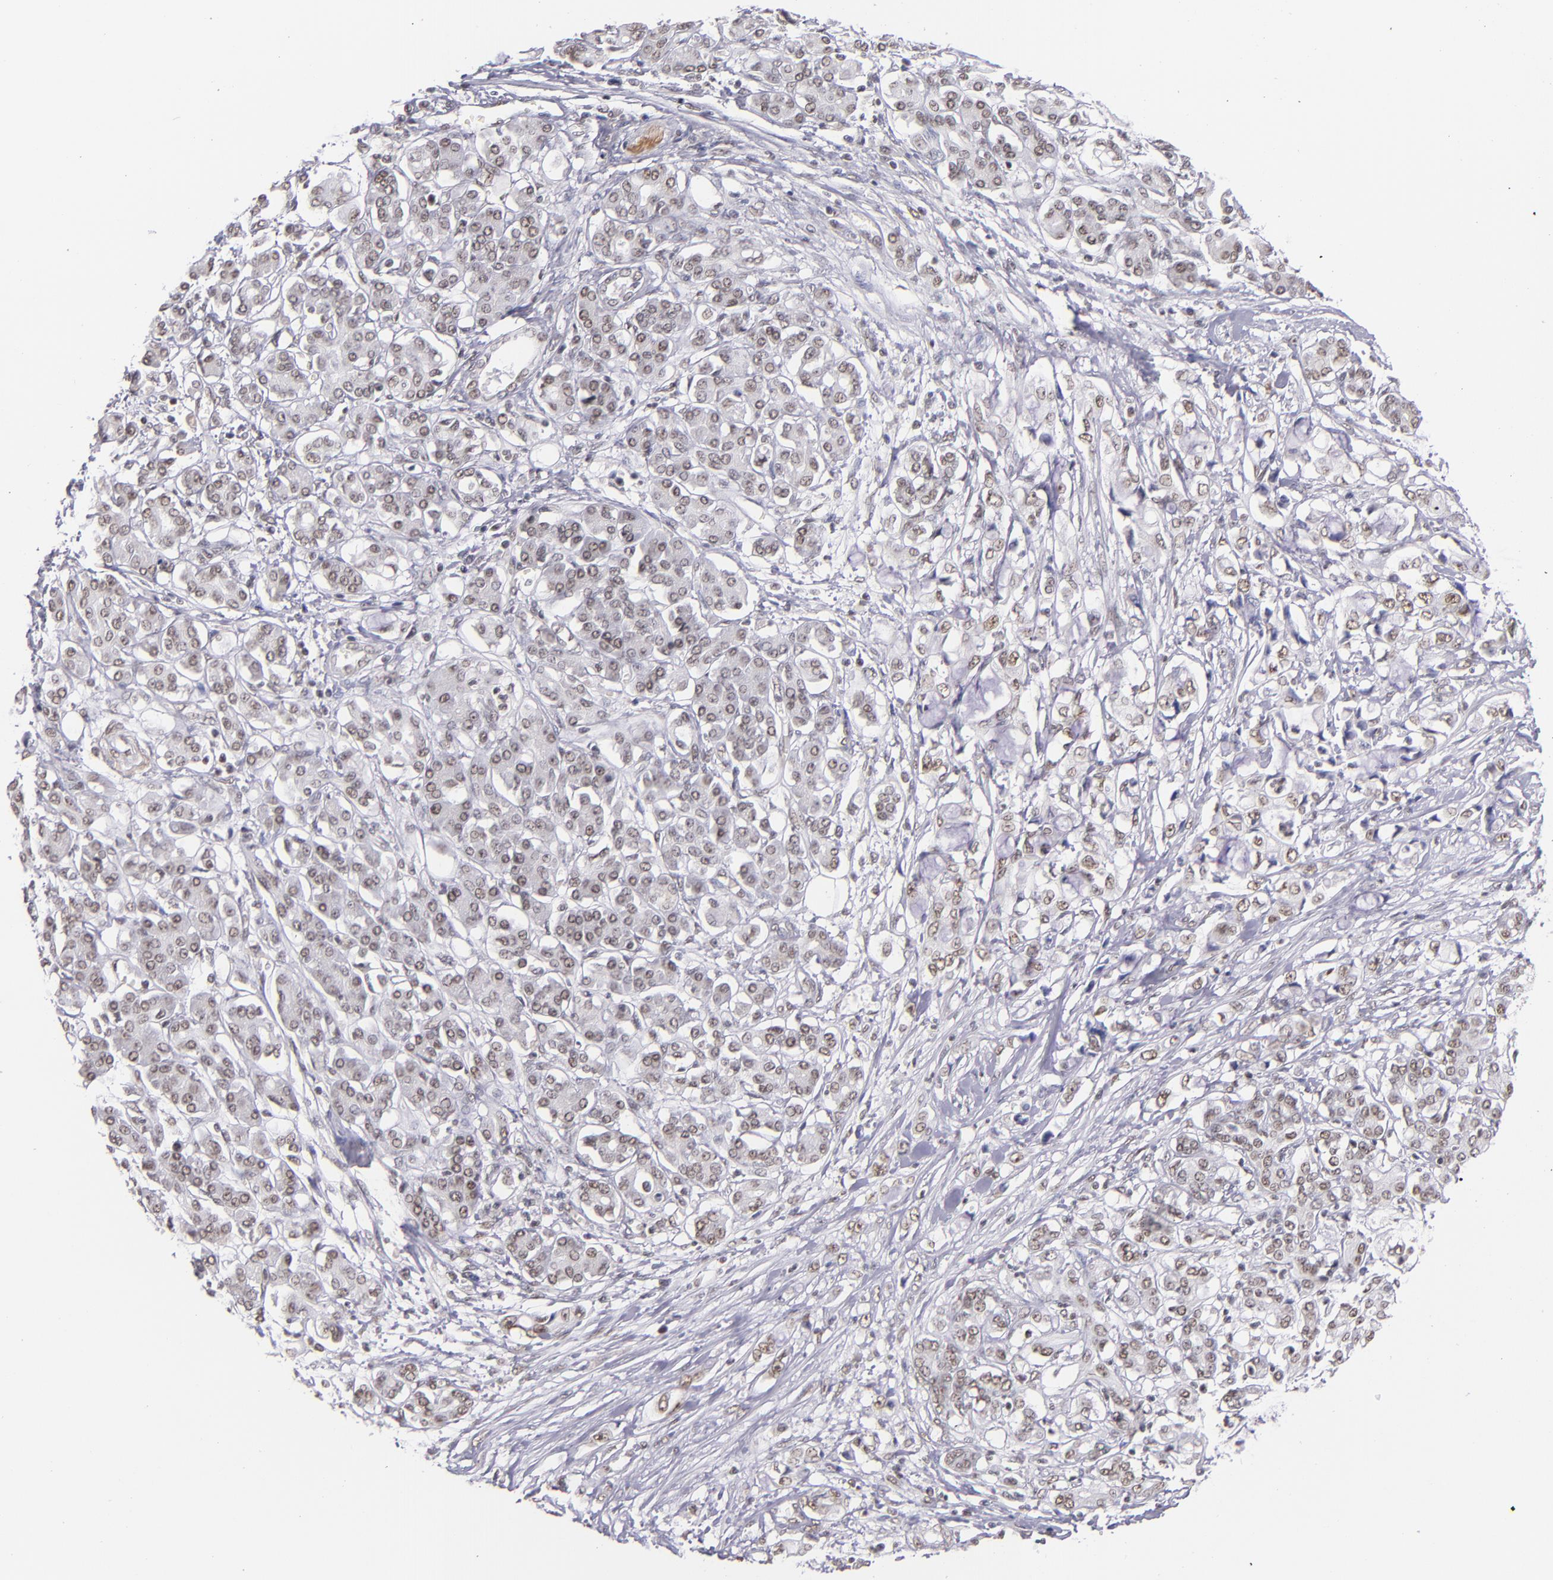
{"staining": {"intensity": "weak", "quantity": ">75%", "location": "nuclear"}, "tissue": "pancreatic cancer", "cell_type": "Tumor cells", "image_type": "cancer", "snomed": [{"axis": "morphology", "description": "Adenocarcinoma, NOS"}, {"axis": "topography", "description": "Pancreas"}], "caption": "Protein analysis of pancreatic cancer tissue displays weak nuclear positivity in about >75% of tumor cells.", "gene": "ZNF148", "patient": {"sex": "female", "age": 70}}